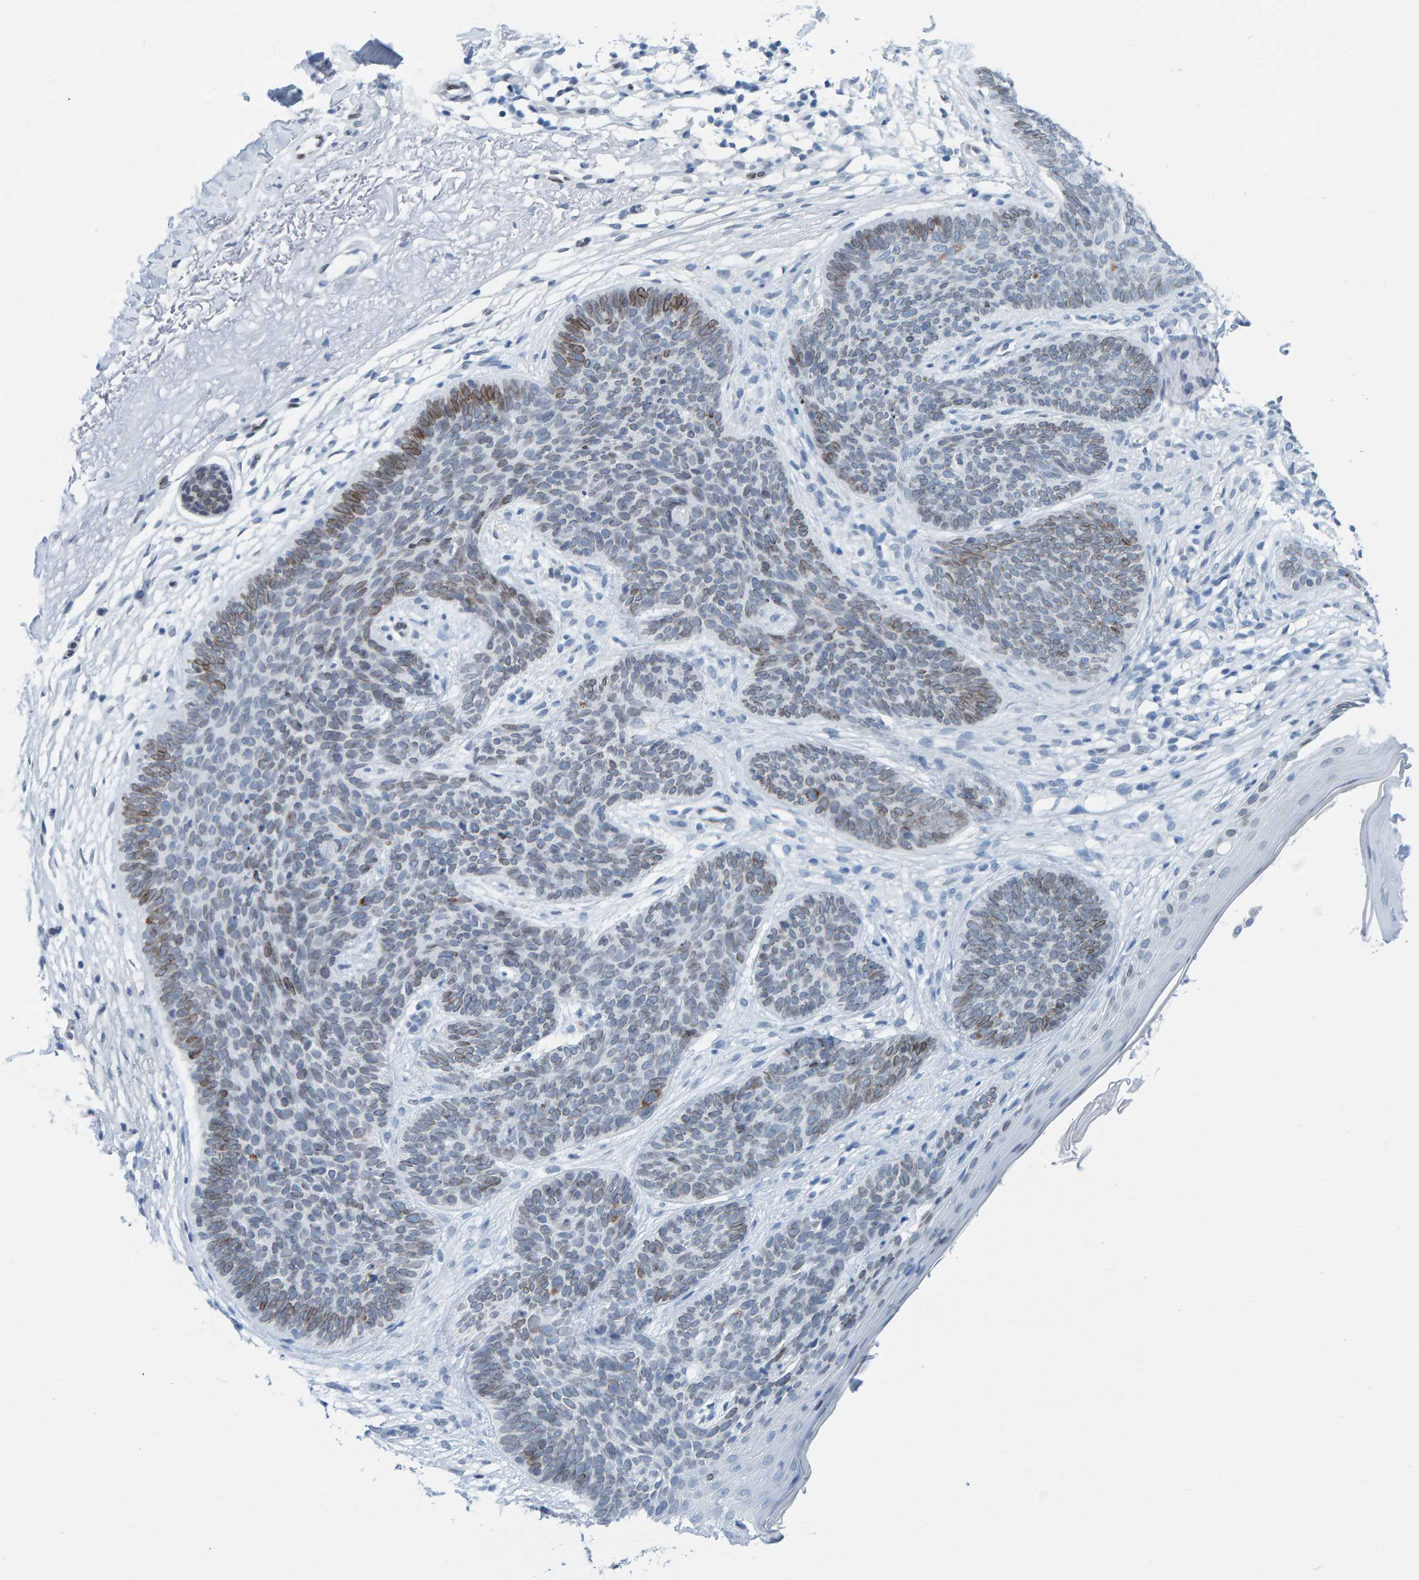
{"staining": {"intensity": "moderate", "quantity": "<25%", "location": "cytoplasmic/membranous,nuclear"}, "tissue": "skin cancer", "cell_type": "Tumor cells", "image_type": "cancer", "snomed": [{"axis": "morphology", "description": "Basal cell carcinoma"}, {"axis": "topography", "description": "Skin"}], "caption": "The photomicrograph demonstrates staining of basal cell carcinoma (skin), revealing moderate cytoplasmic/membranous and nuclear protein expression (brown color) within tumor cells. The protein of interest is shown in brown color, while the nuclei are stained blue.", "gene": "LMNB2", "patient": {"sex": "female", "age": 70}}